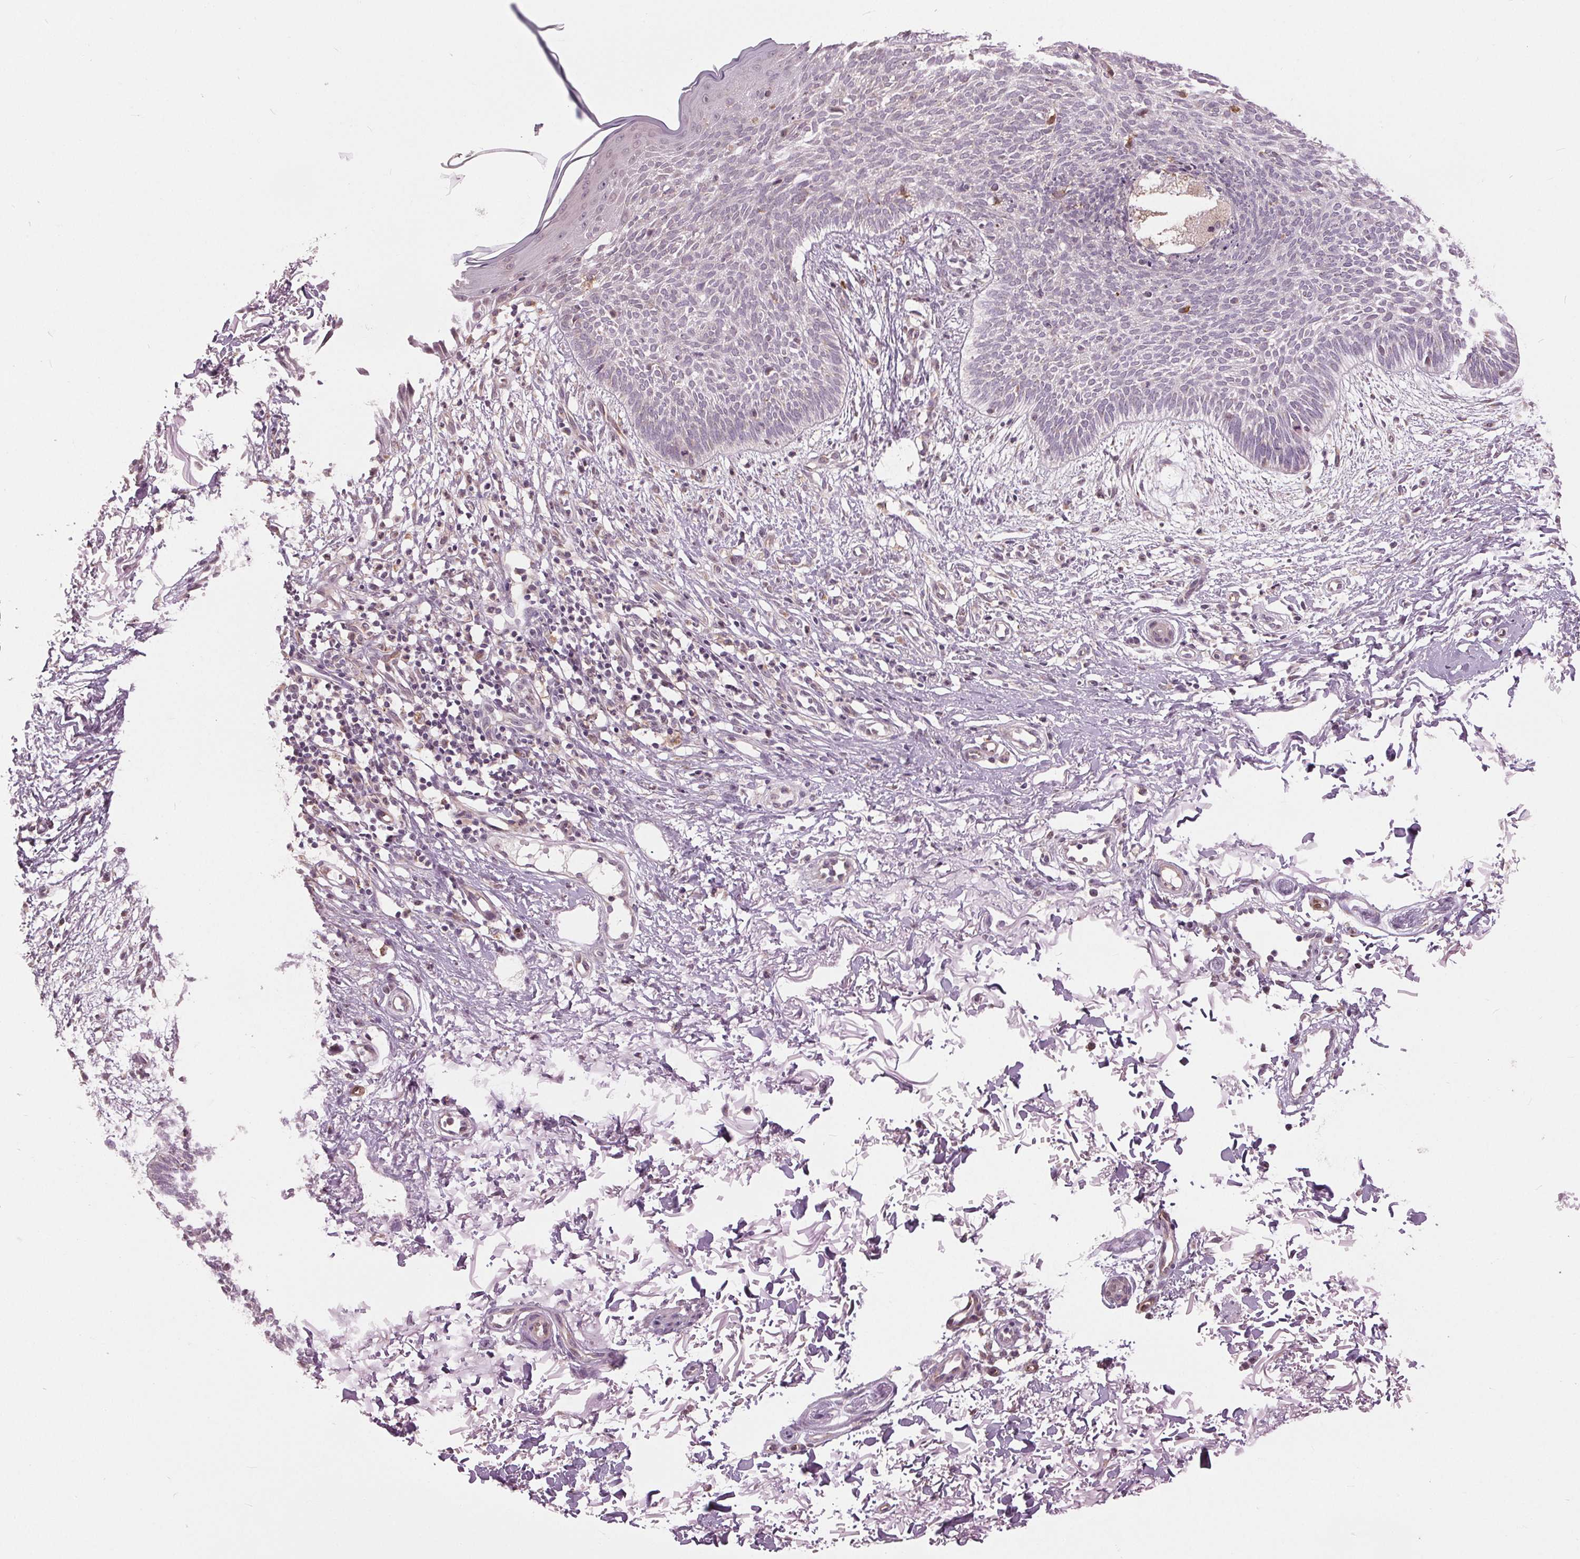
{"staining": {"intensity": "negative", "quantity": "none", "location": "none"}, "tissue": "skin cancer", "cell_type": "Tumor cells", "image_type": "cancer", "snomed": [{"axis": "morphology", "description": "Basal cell carcinoma"}, {"axis": "topography", "description": "Skin"}], "caption": "High power microscopy photomicrograph of an IHC photomicrograph of basal cell carcinoma (skin), revealing no significant staining in tumor cells. (Brightfield microscopy of DAB immunohistochemistry (IHC) at high magnification).", "gene": "BSDC1", "patient": {"sex": "female", "age": 84}}